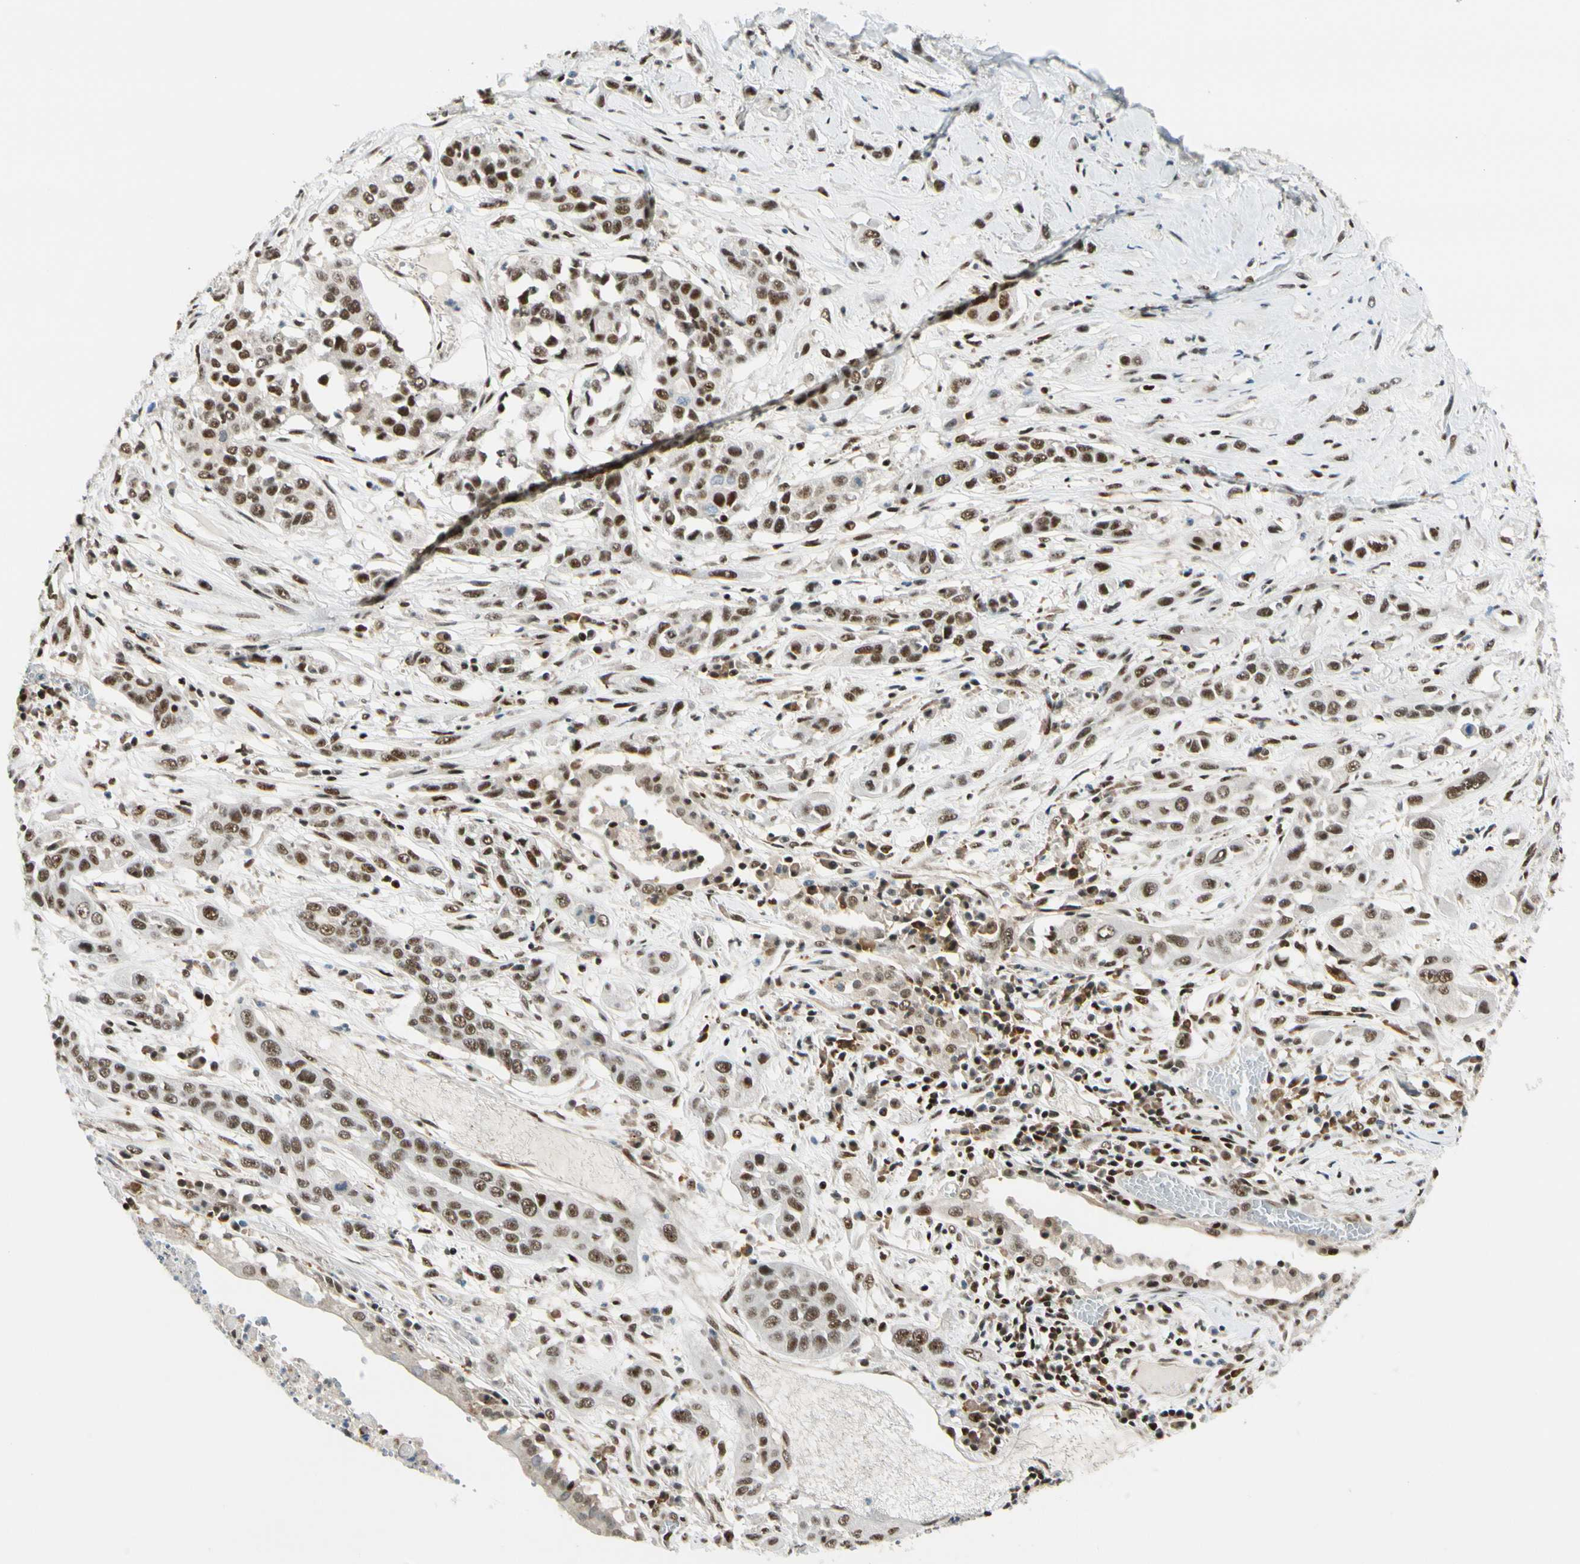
{"staining": {"intensity": "strong", "quantity": ">75%", "location": "nuclear"}, "tissue": "lung cancer", "cell_type": "Tumor cells", "image_type": "cancer", "snomed": [{"axis": "morphology", "description": "Squamous cell carcinoma, NOS"}, {"axis": "topography", "description": "Lung"}], "caption": "The immunohistochemical stain shows strong nuclear expression in tumor cells of lung cancer tissue. Nuclei are stained in blue.", "gene": "DAXX", "patient": {"sex": "male", "age": 71}}